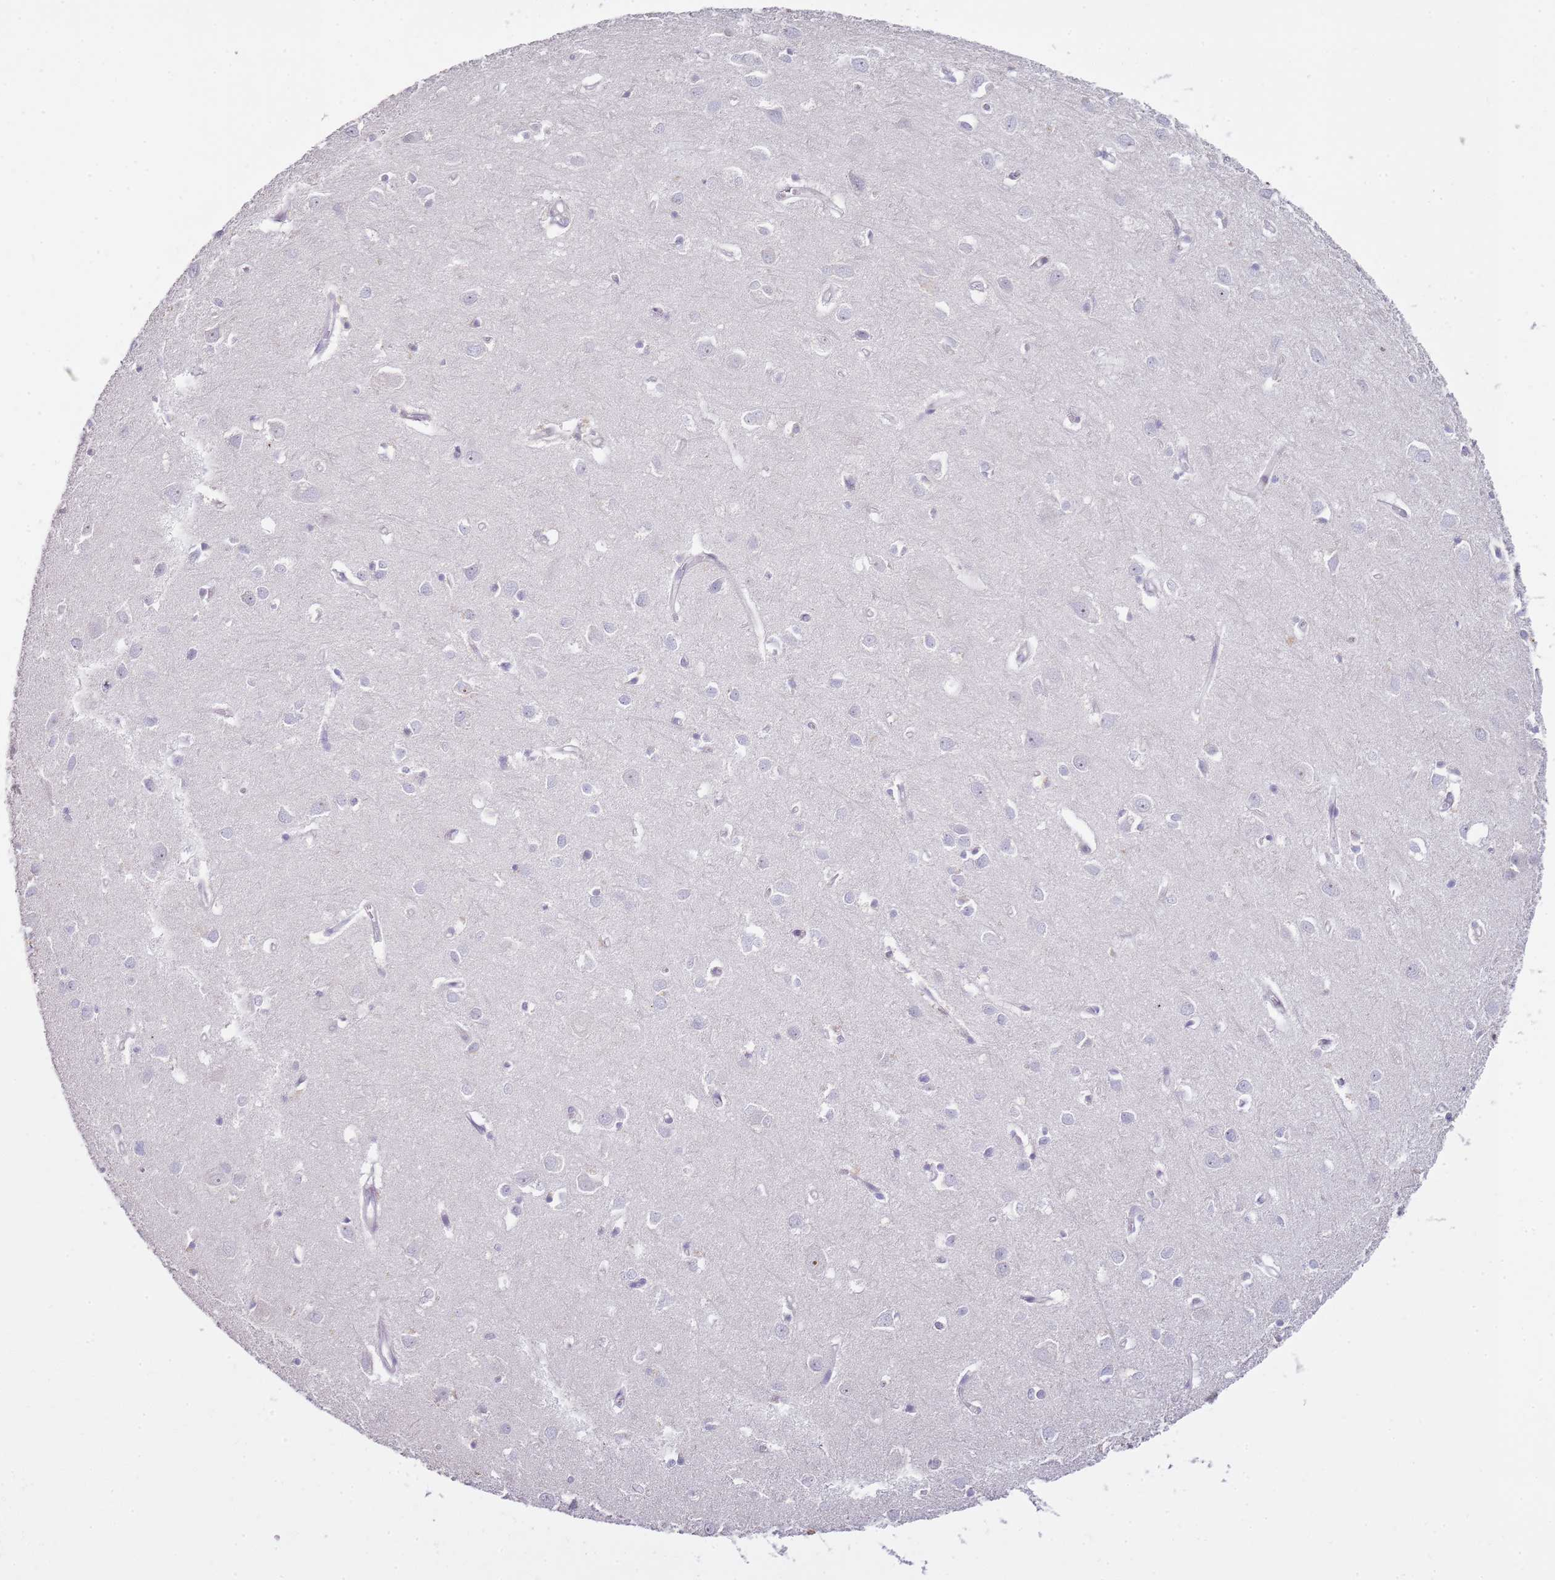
{"staining": {"intensity": "negative", "quantity": "none", "location": "none"}, "tissue": "cerebral cortex", "cell_type": "Endothelial cells", "image_type": "normal", "snomed": [{"axis": "morphology", "description": "Normal tissue, NOS"}, {"axis": "topography", "description": "Cerebral cortex"}], "caption": "An immunohistochemistry histopathology image of normal cerebral cortex is shown. There is no staining in endothelial cells of cerebral cortex.", "gene": "GRAP", "patient": {"sex": "female", "age": 64}}